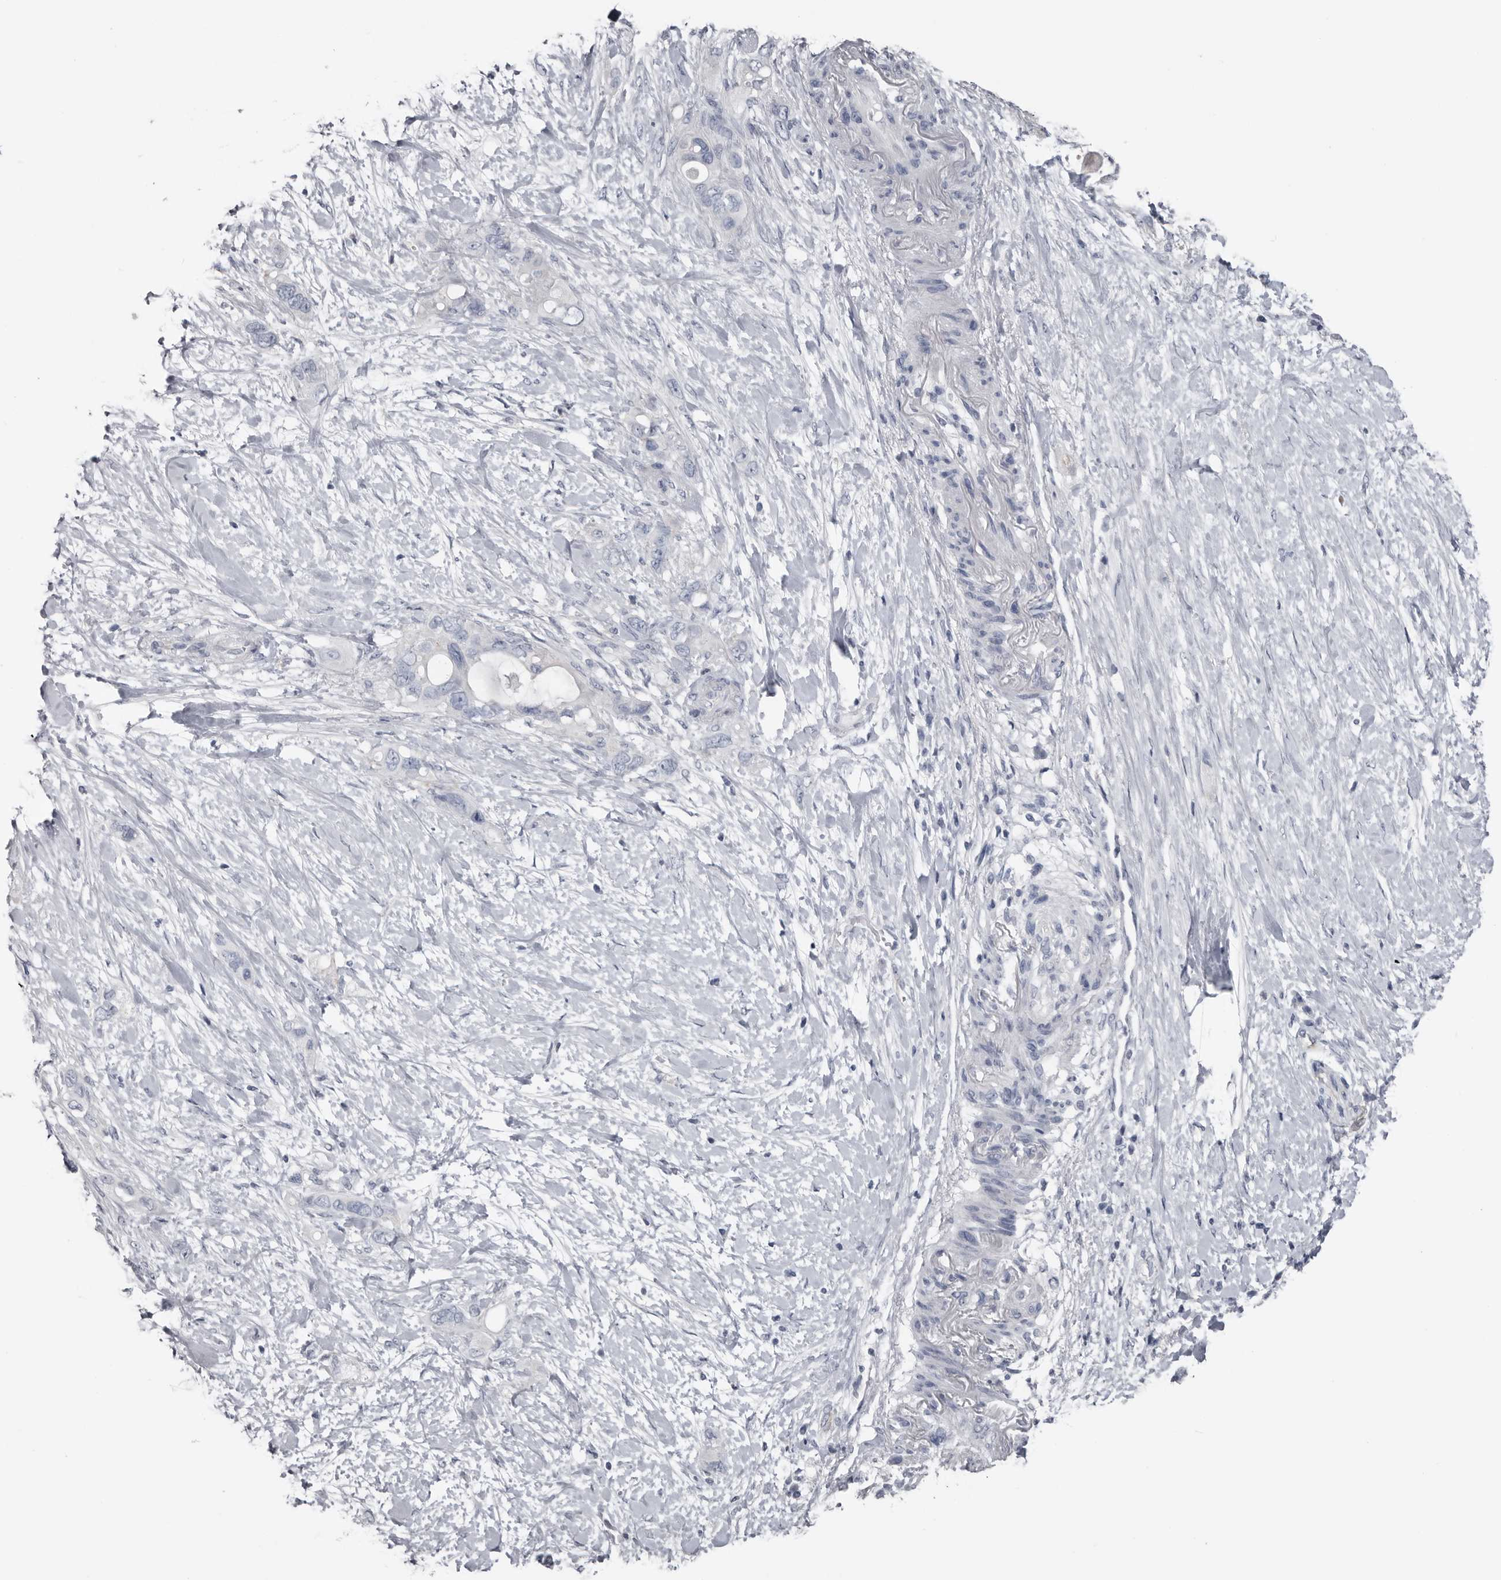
{"staining": {"intensity": "negative", "quantity": "none", "location": "none"}, "tissue": "pancreatic cancer", "cell_type": "Tumor cells", "image_type": "cancer", "snomed": [{"axis": "morphology", "description": "Adenocarcinoma, NOS"}, {"axis": "topography", "description": "Pancreas"}], "caption": "The image exhibits no staining of tumor cells in pancreatic adenocarcinoma.", "gene": "FABP7", "patient": {"sex": "female", "age": 56}}